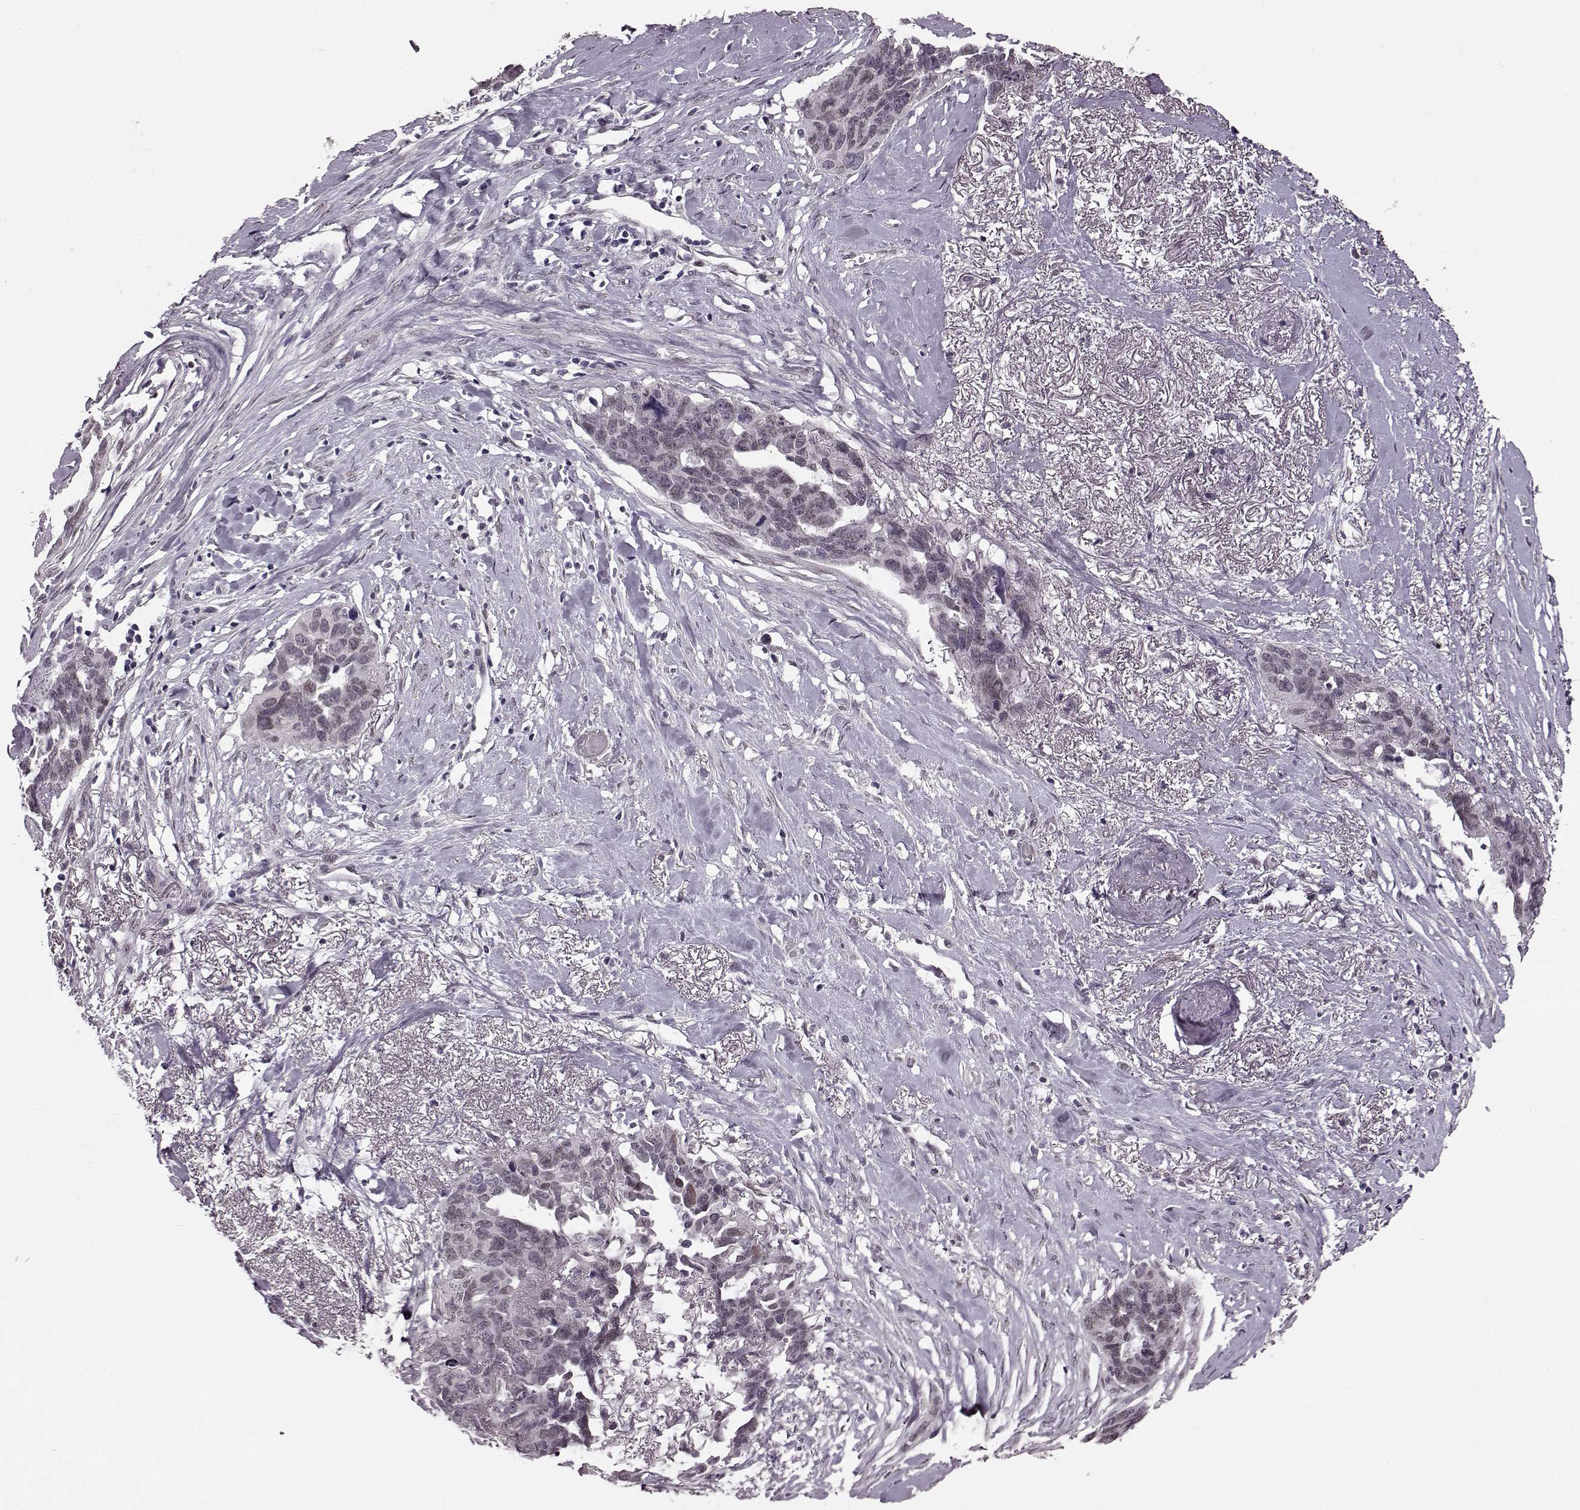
{"staining": {"intensity": "negative", "quantity": "none", "location": "none"}, "tissue": "ovarian cancer", "cell_type": "Tumor cells", "image_type": "cancer", "snomed": [{"axis": "morphology", "description": "Cystadenocarcinoma, serous, NOS"}, {"axis": "topography", "description": "Ovary"}], "caption": "The image reveals no staining of tumor cells in ovarian cancer (serous cystadenocarcinoma).", "gene": "STX1B", "patient": {"sex": "female", "age": 69}}